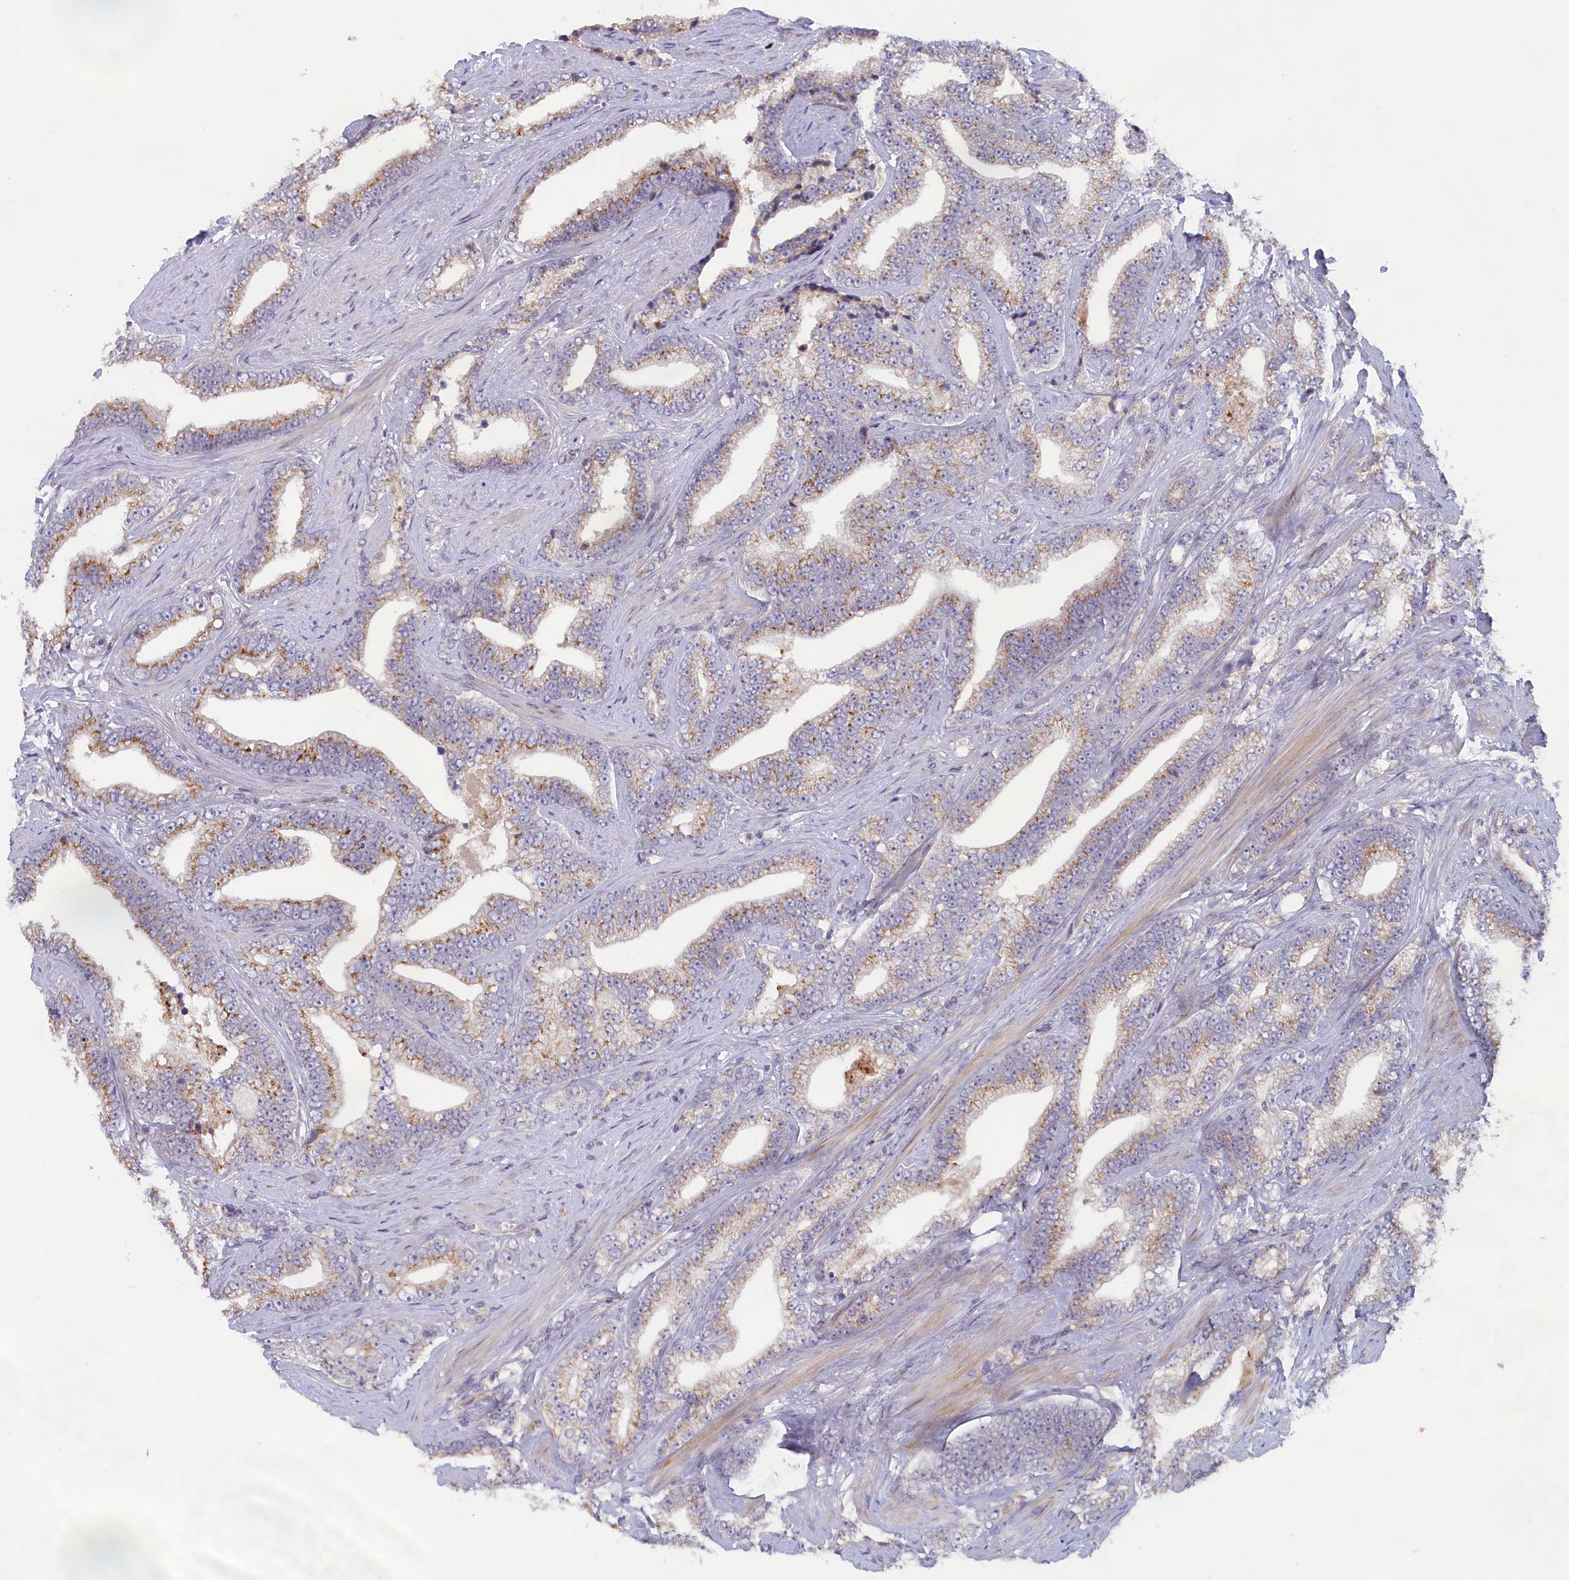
{"staining": {"intensity": "moderate", "quantity": "25%-75%", "location": "cytoplasmic/membranous"}, "tissue": "prostate cancer", "cell_type": "Tumor cells", "image_type": "cancer", "snomed": [{"axis": "morphology", "description": "Adenocarcinoma, High grade"}, {"axis": "topography", "description": "Prostate and seminal vesicle, NOS"}], "caption": "Protein staining of prostate cancer (high-grade adenocarcinoma) tissue exhibits moderate cytoplasmic/membranous expression in approximately 25%-75% of tumor cells.", "gene": "IGFALS", "patient": {"sex": "male", "age": 67}}